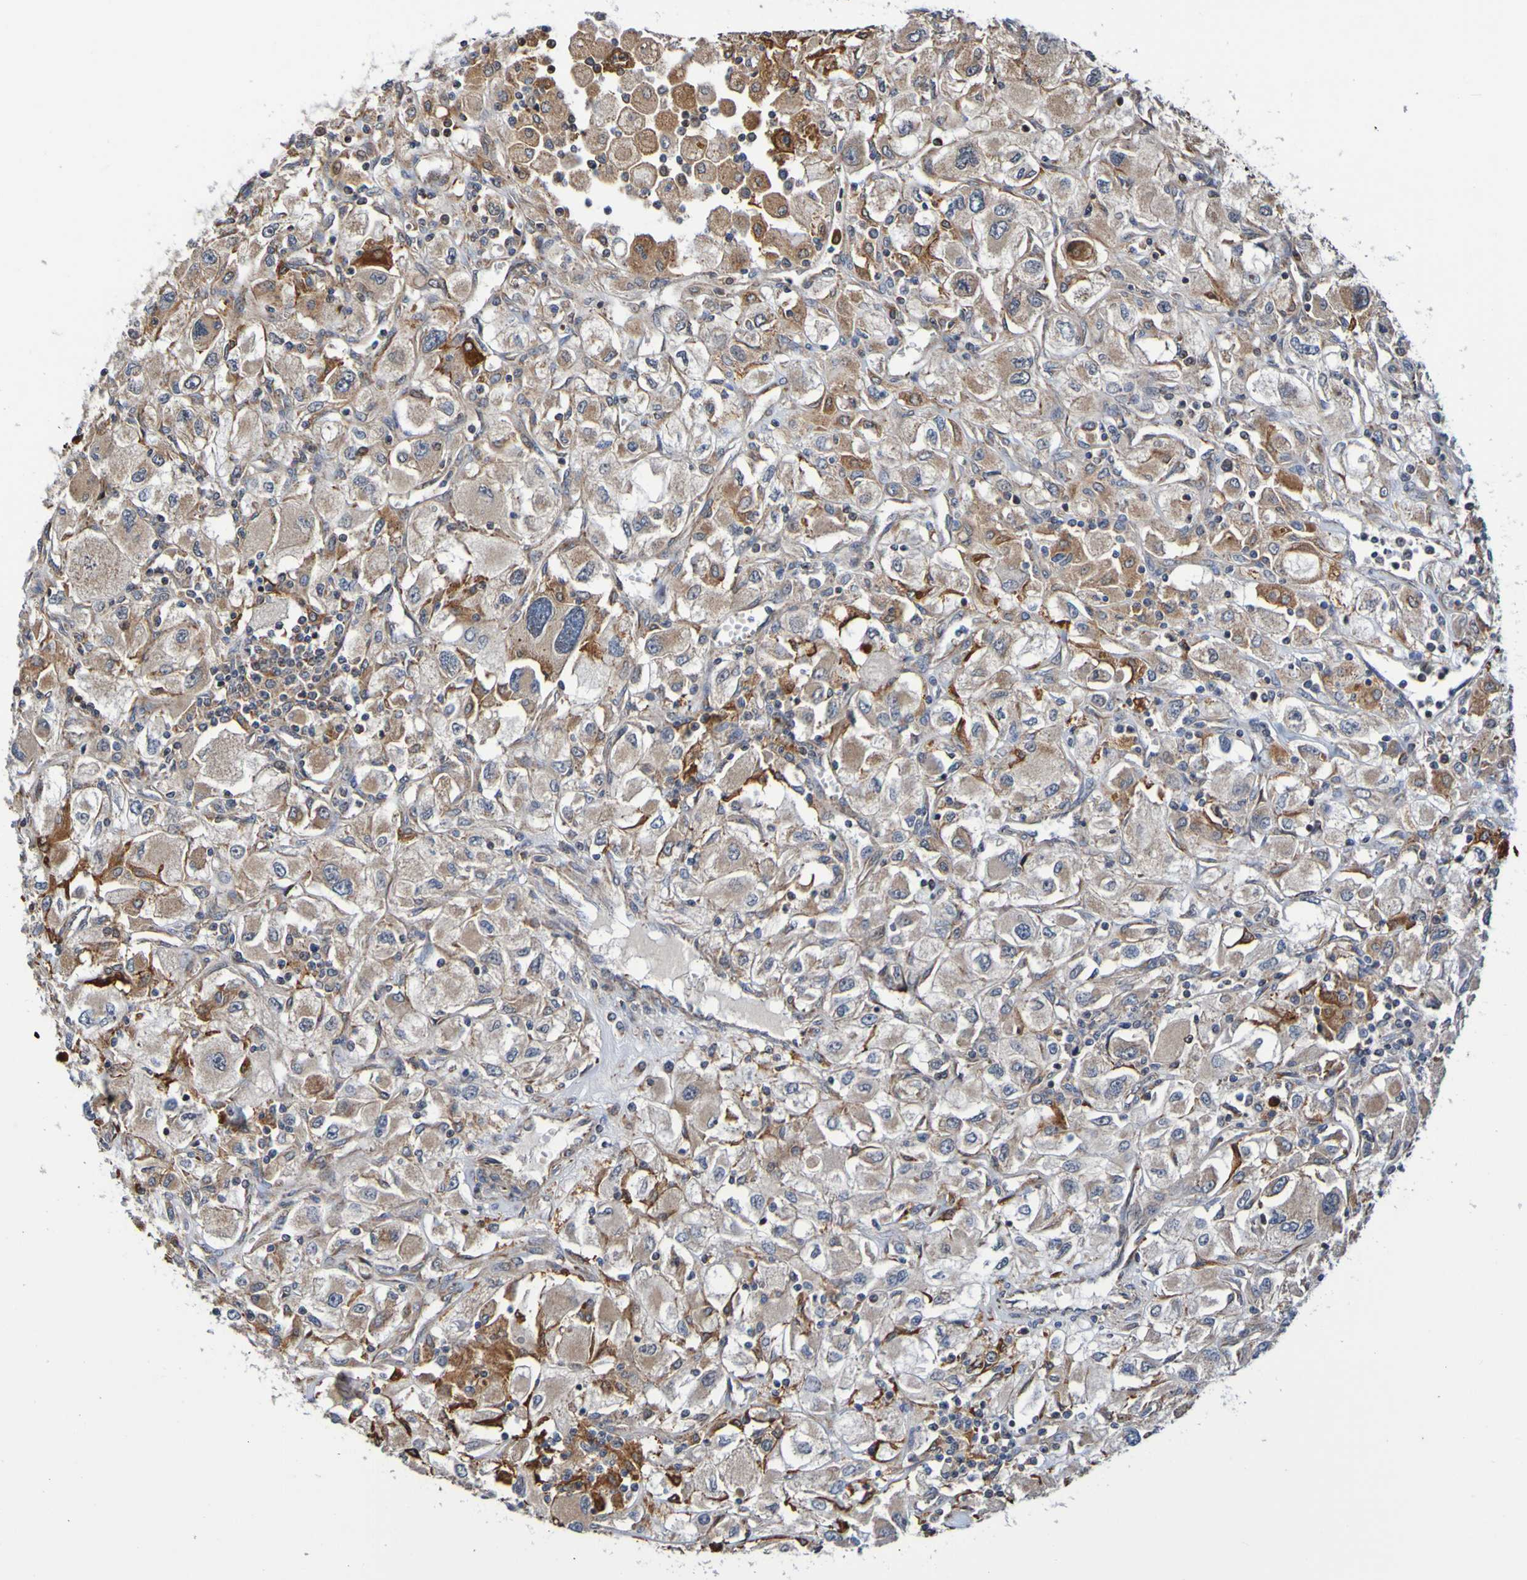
{"staining": {"intensity": "moderate", "quantity": "25%-75%", "location": "cytoplasmic/membranous"}, "tissue": "renal cancer", "cell_type": "Tumor cells", "image_type": "cancer", "snomed": [{"axis": "morphology", "description": "Adenocarcinoma, NOS"}, {"axis": "topography", "description": "Kidney"}], "caption": "Protein staining reveals moderate cytoplasmic/membranous positivity in about 25%-75% of tumor cells in renal cancer.", "gene": "AXIN1", "patient": {"sex": "female", "age": 52}}